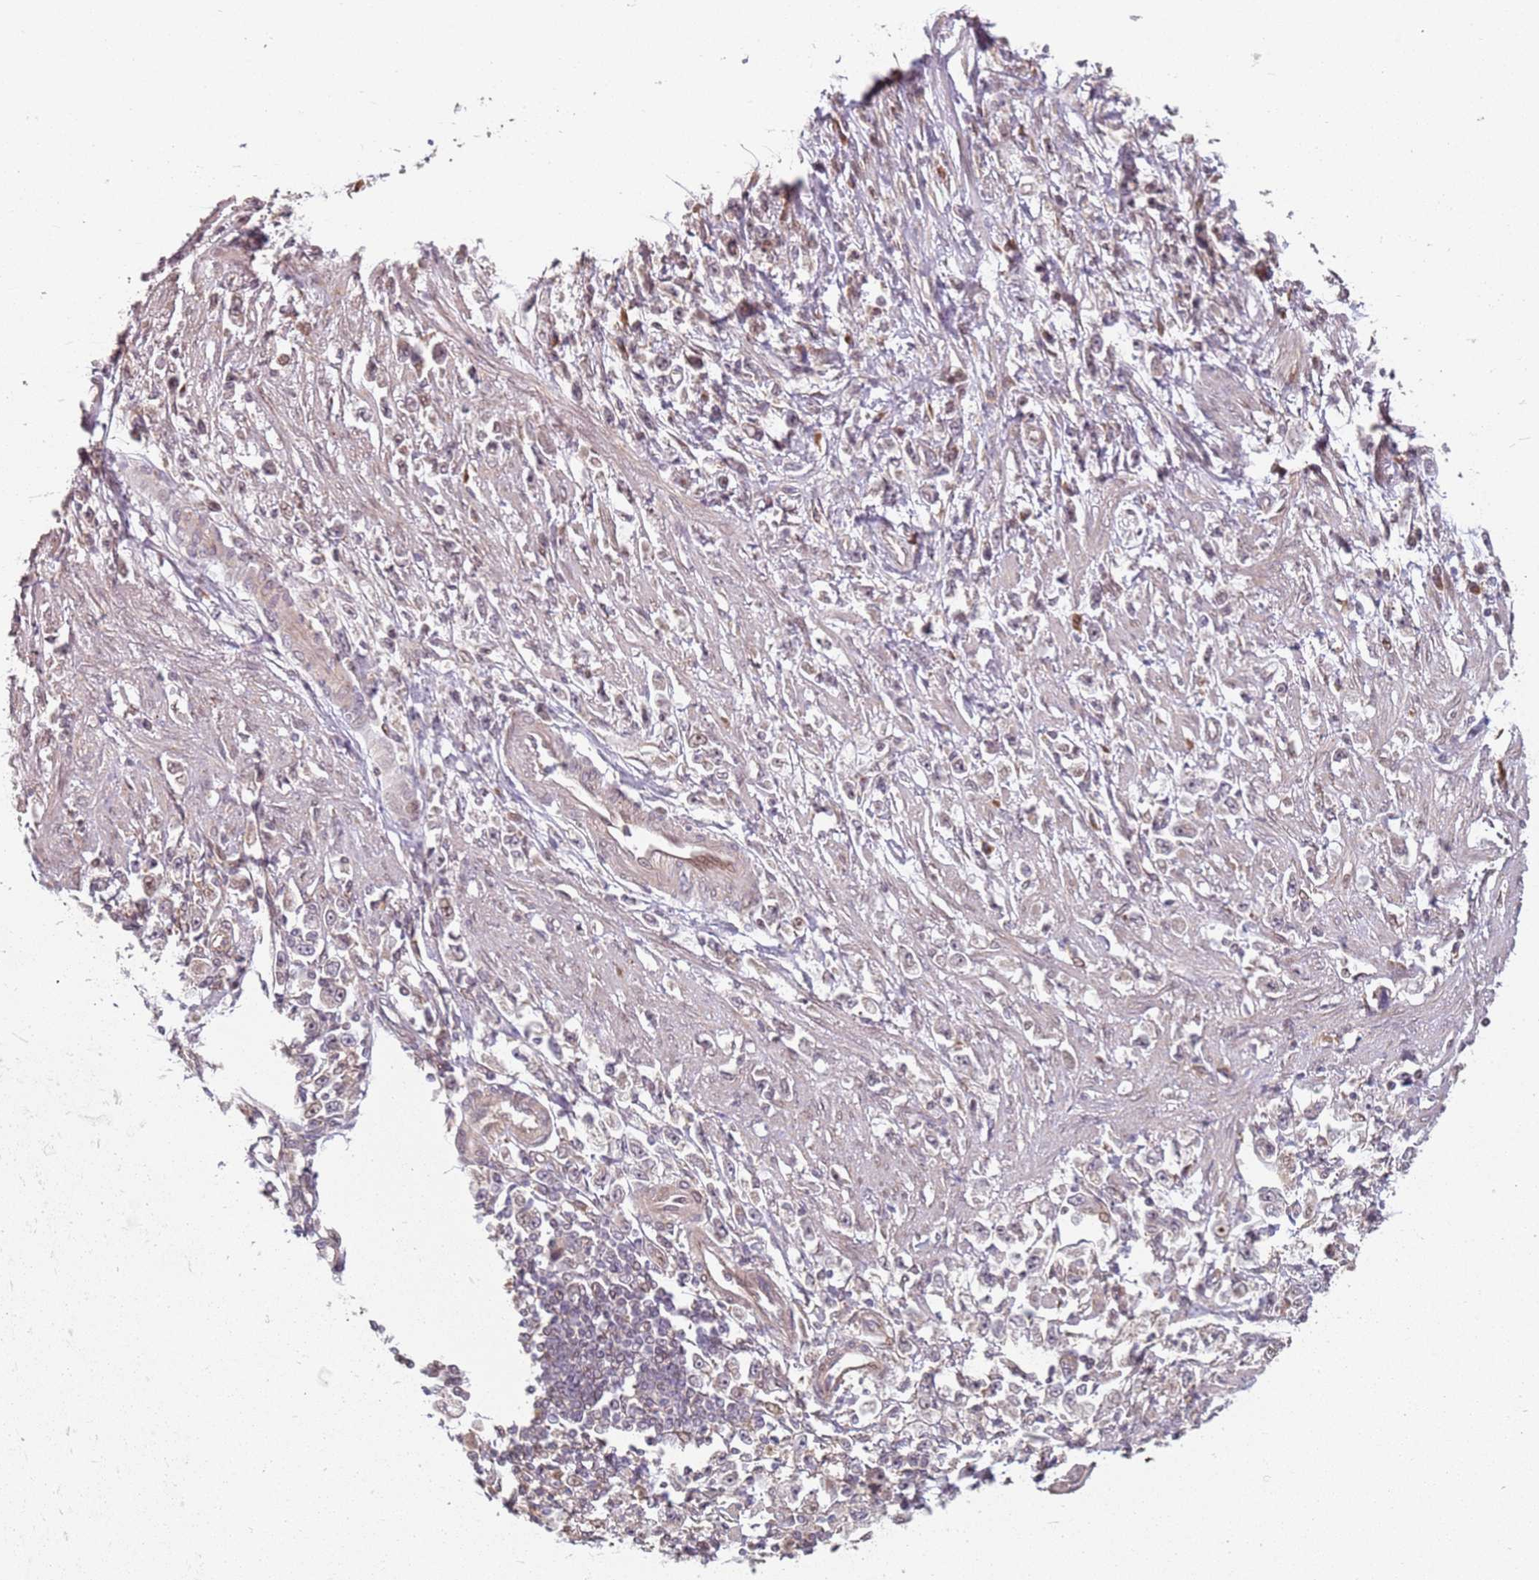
{"staining": {"intensity": "weak", "quantity": "<25%", "location": "cytoplasmic/membranous,nuclear"}, "tissue": "stomach cancer", "cell_type": "Tumor cells", "image_type": "cancer", "snomed": [{"axis": "morphology", "description": "Adenocarcinoma, NOS"}, {"axis": "topography", "description": "Stomach"}], "caption": "There is no significant positivity in tumor cells of adenocarcinoma (stomach). The staining is performed using DAB (3,3'-diaminobenzidine) brown chromogen with nuclei counter-stained in using hematoxylin.", "gene": "CHURC1", "patient": {"sex": "female", "age": 59}}